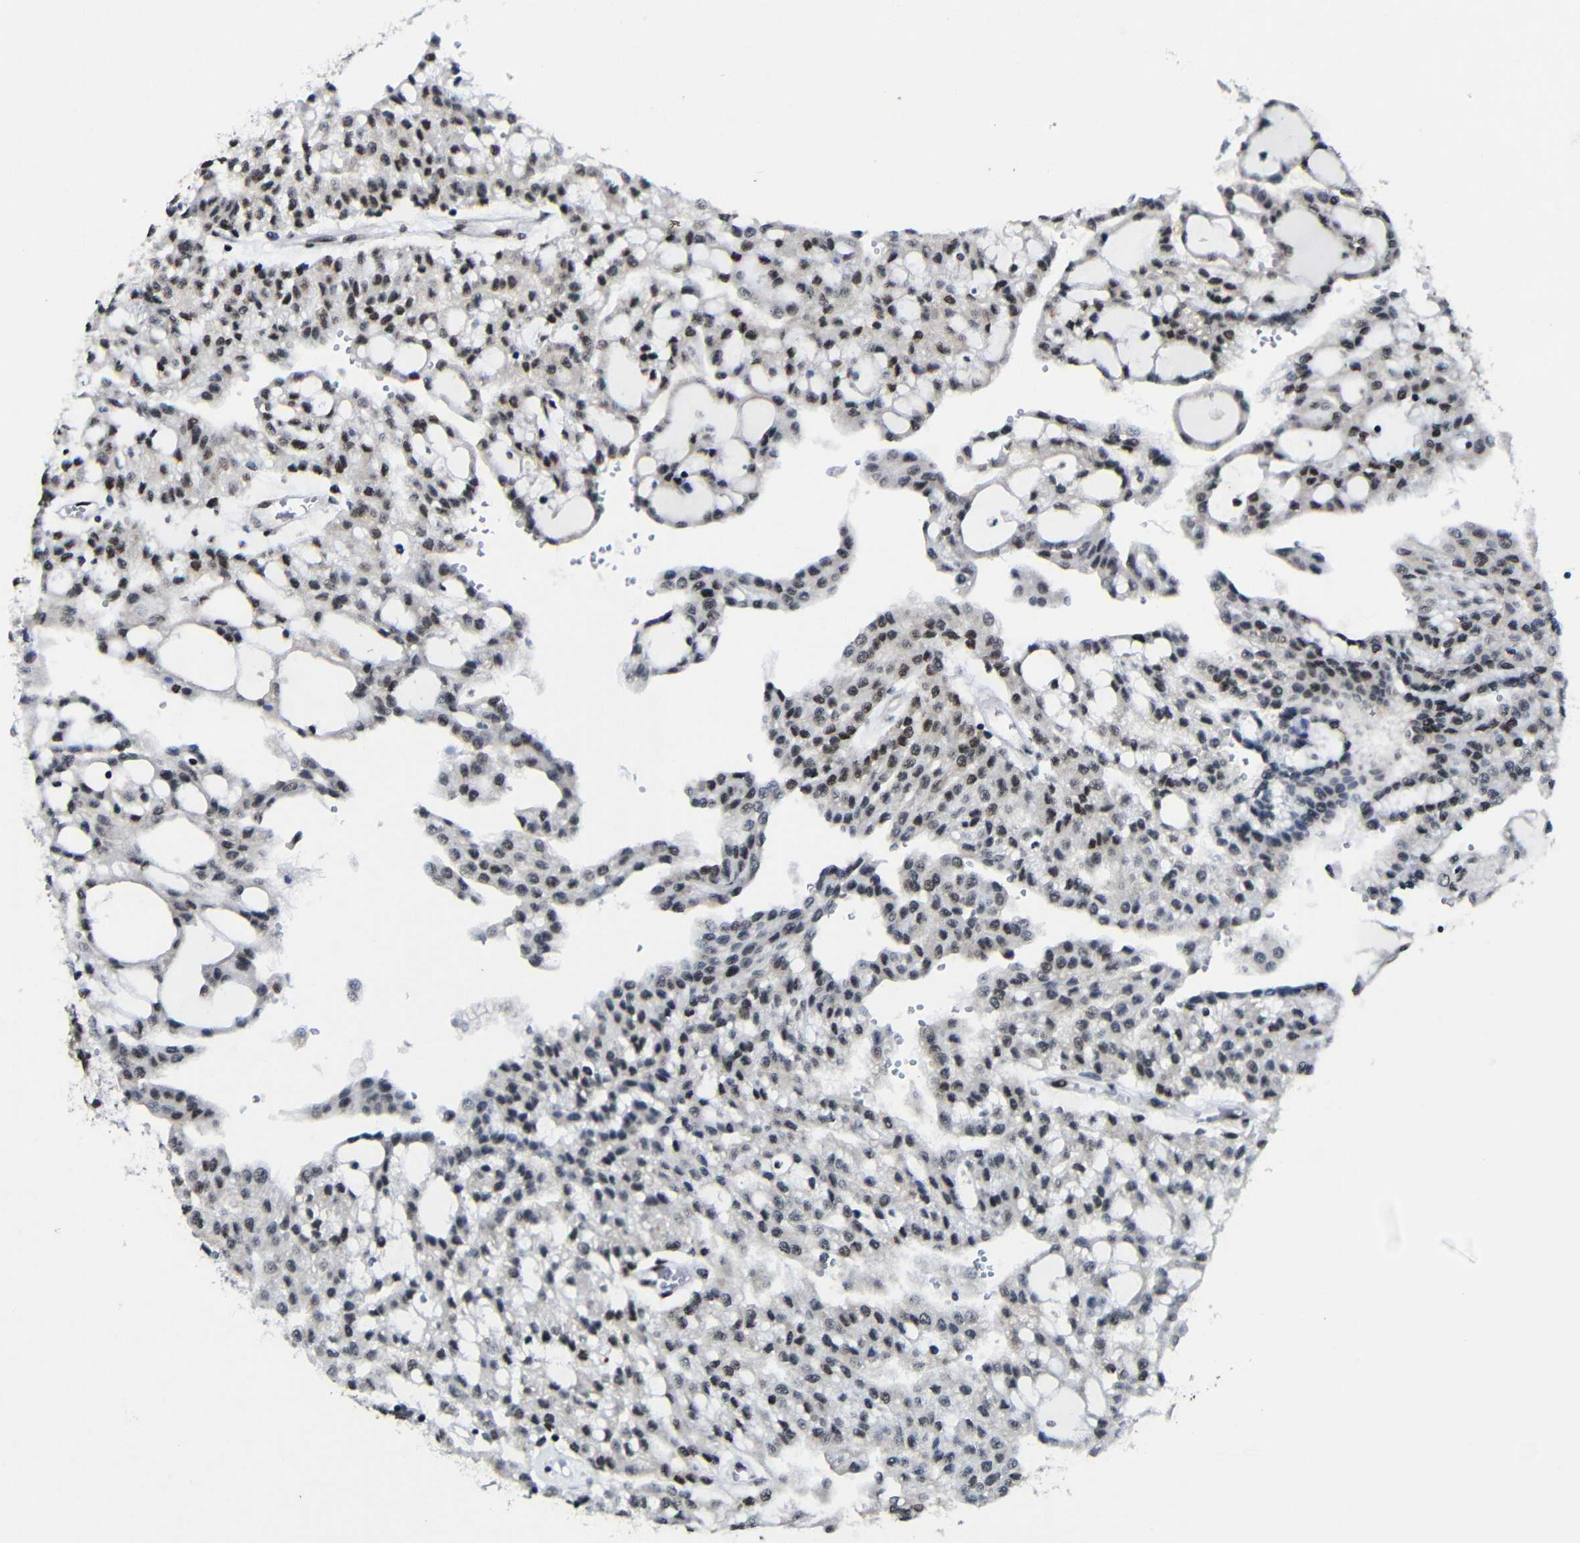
{"staining": {"intensity": "strong", "quantity": "25%-75%", "location": "nuclear"}, "tissue": "renal cancer", "cell_type": "Tumor cells", "image_type": "cancer", "snomed": [{"axis": "morphology", "description": "Adenocarcinoma, NOS"}, {"axis": "topography", "description": "Kidney"}], "caption": "Protein analysis of renal cancer (adenocarcinoma) tissue reveals strong nuclear expression in approximately 25%-75% of tumor cells. (DAB = brown stain, brightfield microscopy at high magnification).", "gene": "PTBP1", "patient": {"sex": "male", "age": 63}}